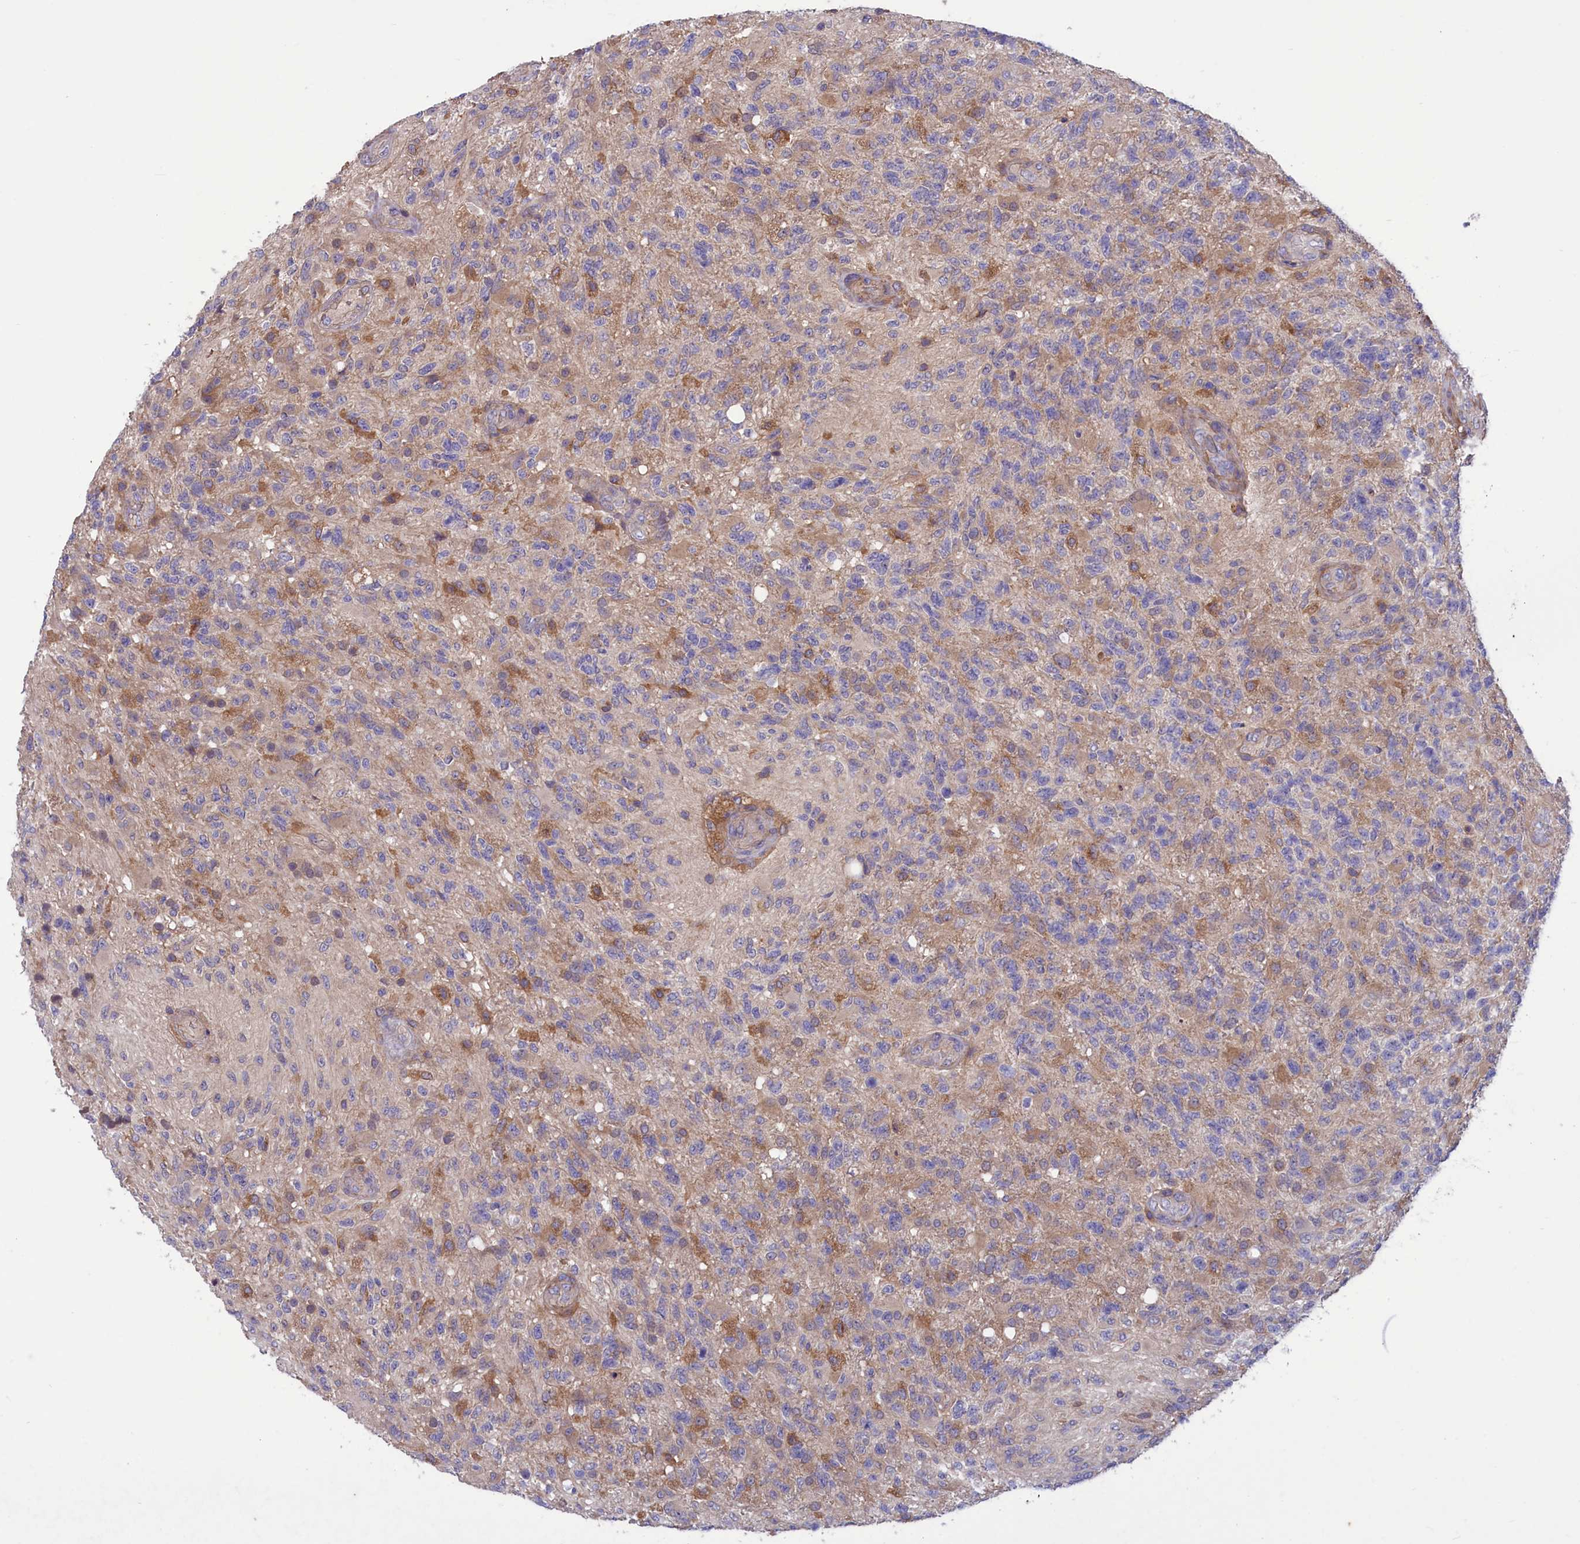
{"staining": {"intensity": "negative", "quantity": "none", "location": "none"}, "tissue": "glioma", "cell_type": "Tumor cells", "image_type": "cancer", "snomed": [{"axis": "morphology", "description": "Glioma, malignant, High grade"}, {"axis": "topography", "description": "Brain"}], "caption": "IHC of human malignant high-grade glioma demonstrates no positivity in tumor cells.", "gene": "AMDHD2", "patient": {"sex": "male", "age": 56}}